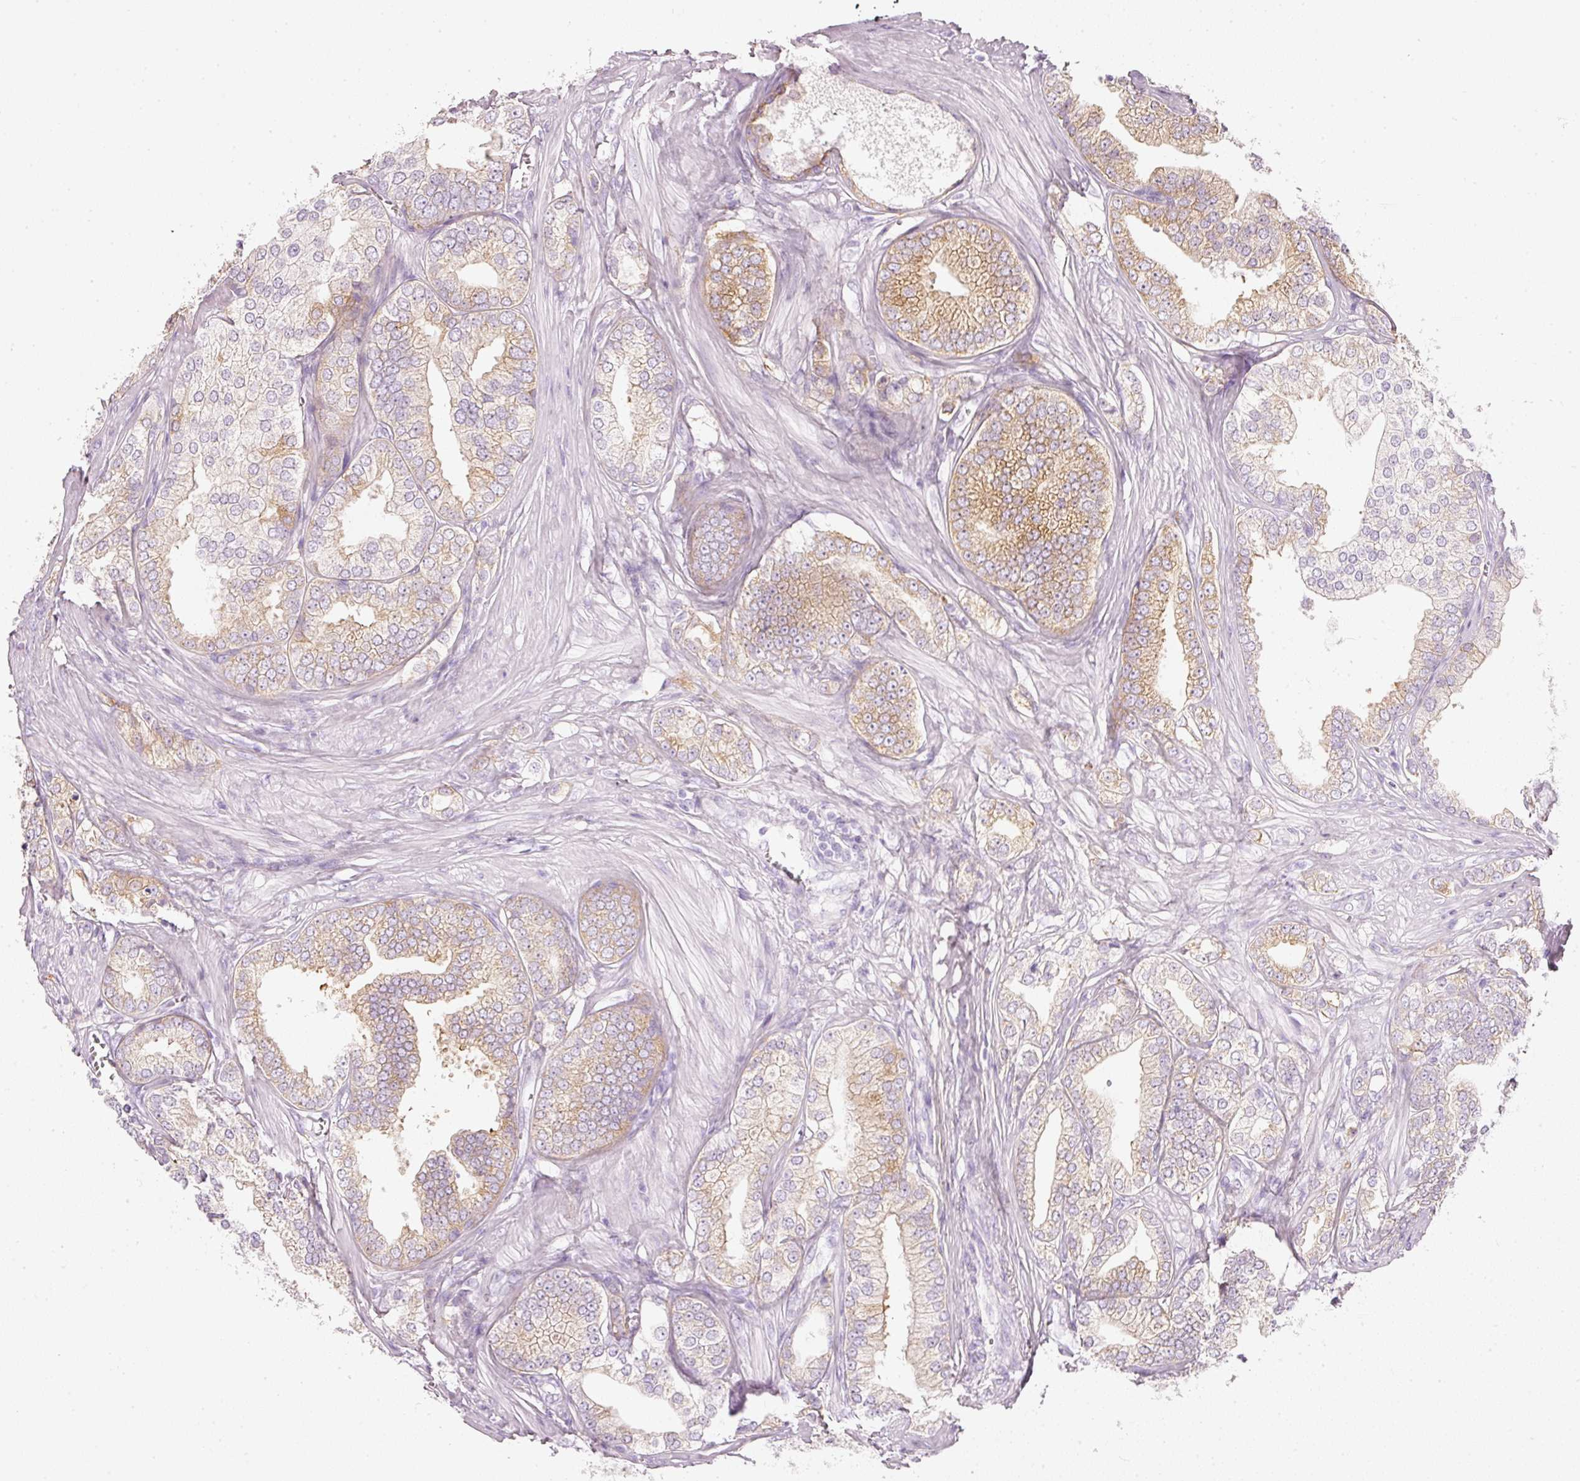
{"staining": {"intensity": "moderate", "quantity": ">75%", "location": "cytoplasmic/membranous"}, "tissue": "prostate cancer", "cell_type": "Tumor cells", "image_type": "cancer", "snomed": [{"axis": "morphology", "description": "Adenocarcinoma, High grade"}, {"axis": "topography", "description": "Prostate"}], "caption": "Human prostate high-grade adenocarcinoma stained with a brown dye demonstrates moderate cytoplasmic/membranous positive staining in about >75% of tumor cells.", "gene": "PDXDC1", "patient": {"sex": "male", "age": 50}}